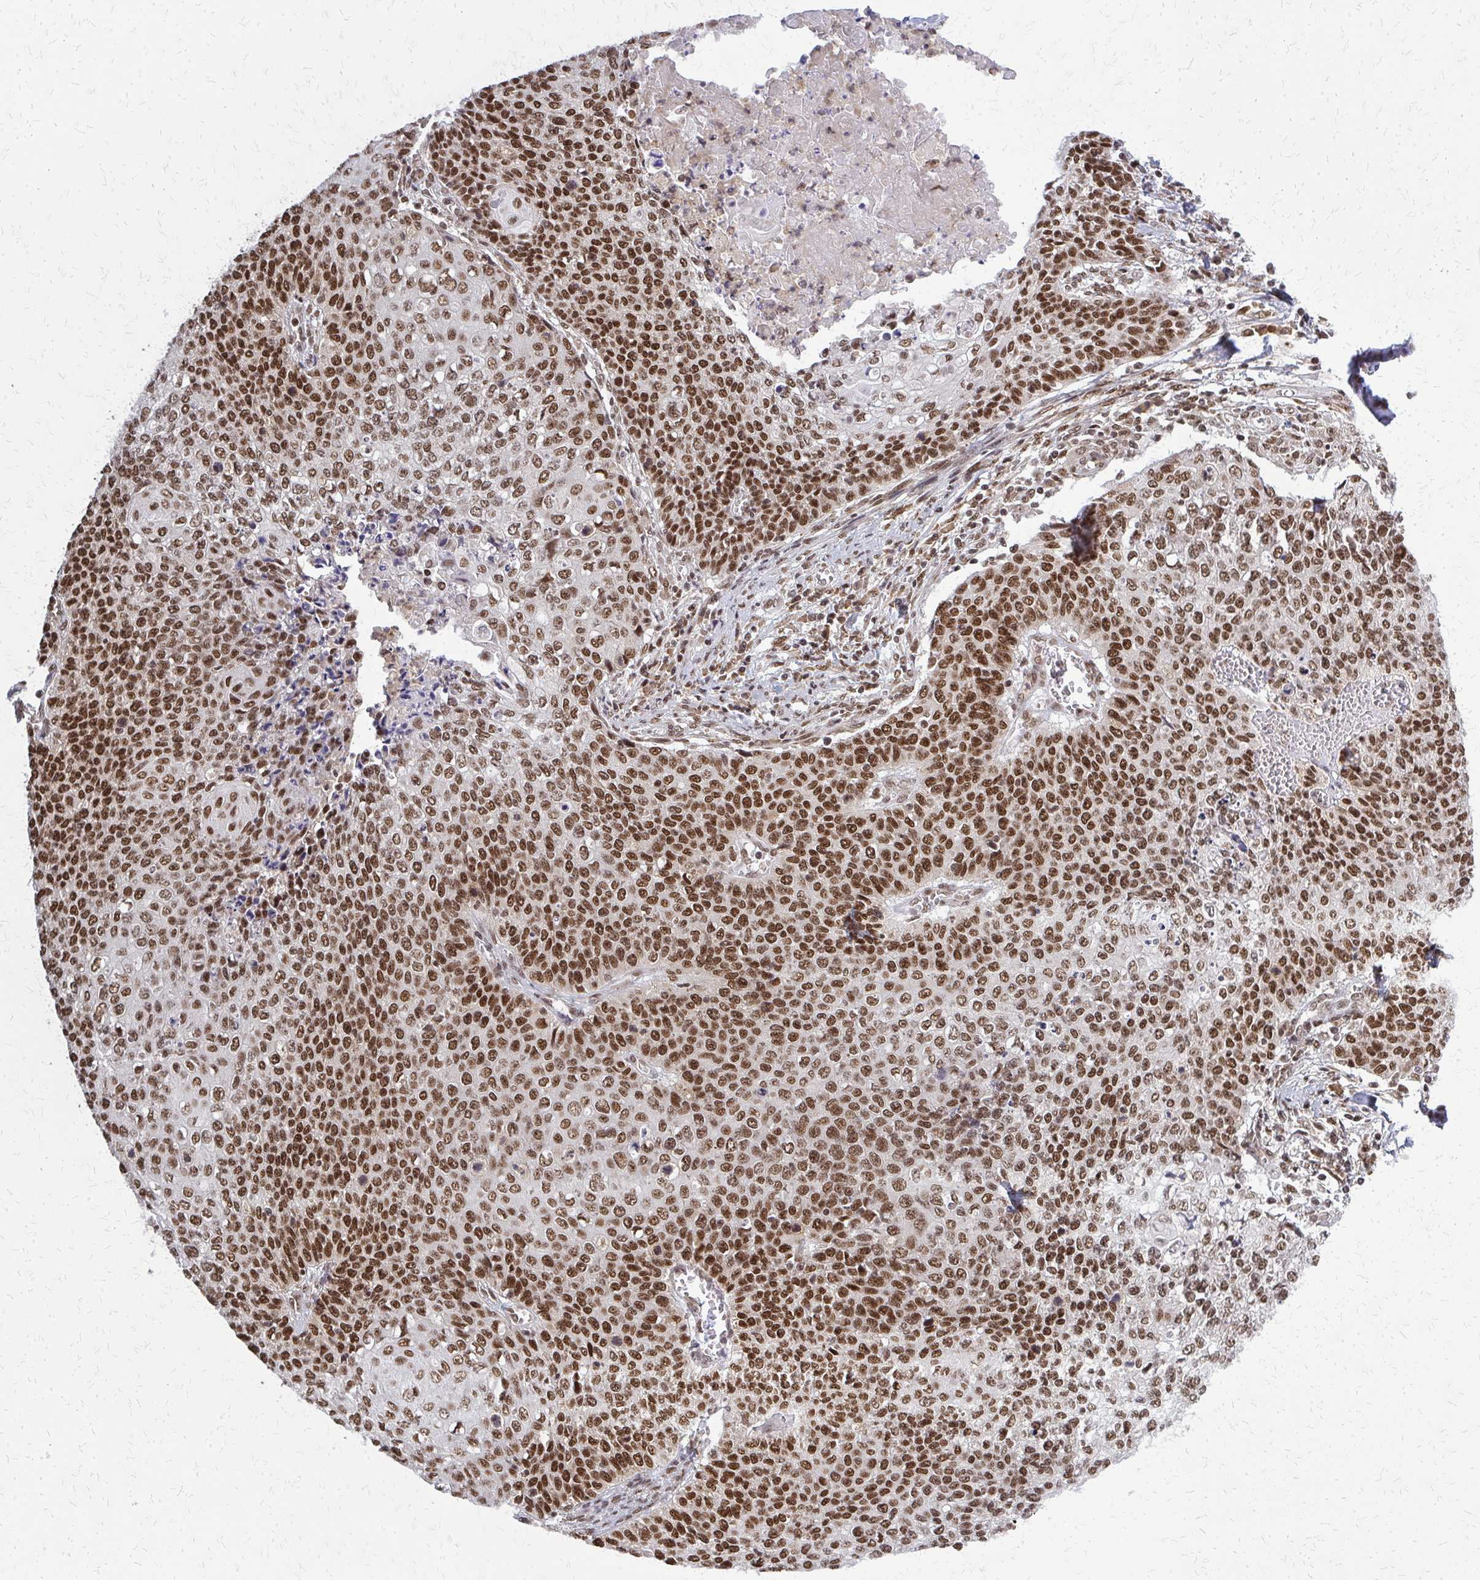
{"staining": {"intensity": "strong", "quantity": ">75%", "location": "nuclear"}, "tissue": "cervical cancer", "cell_type": "Tumor cells", "image_type": "cancer", "snomed": [{"axis": "morphology", "description": "Squamous cell carcinoma, NOS"}, {"axis": "topography", "description": "Cervix"}], "caption": "Cervical squamous cell carcinoma tissue exhibits strong nuclear expression in about >75% of tumor cells, visualized by immunohistochemistry.", "gene": "HDAC3", "patient": {"sex": "female", "age": 39}}